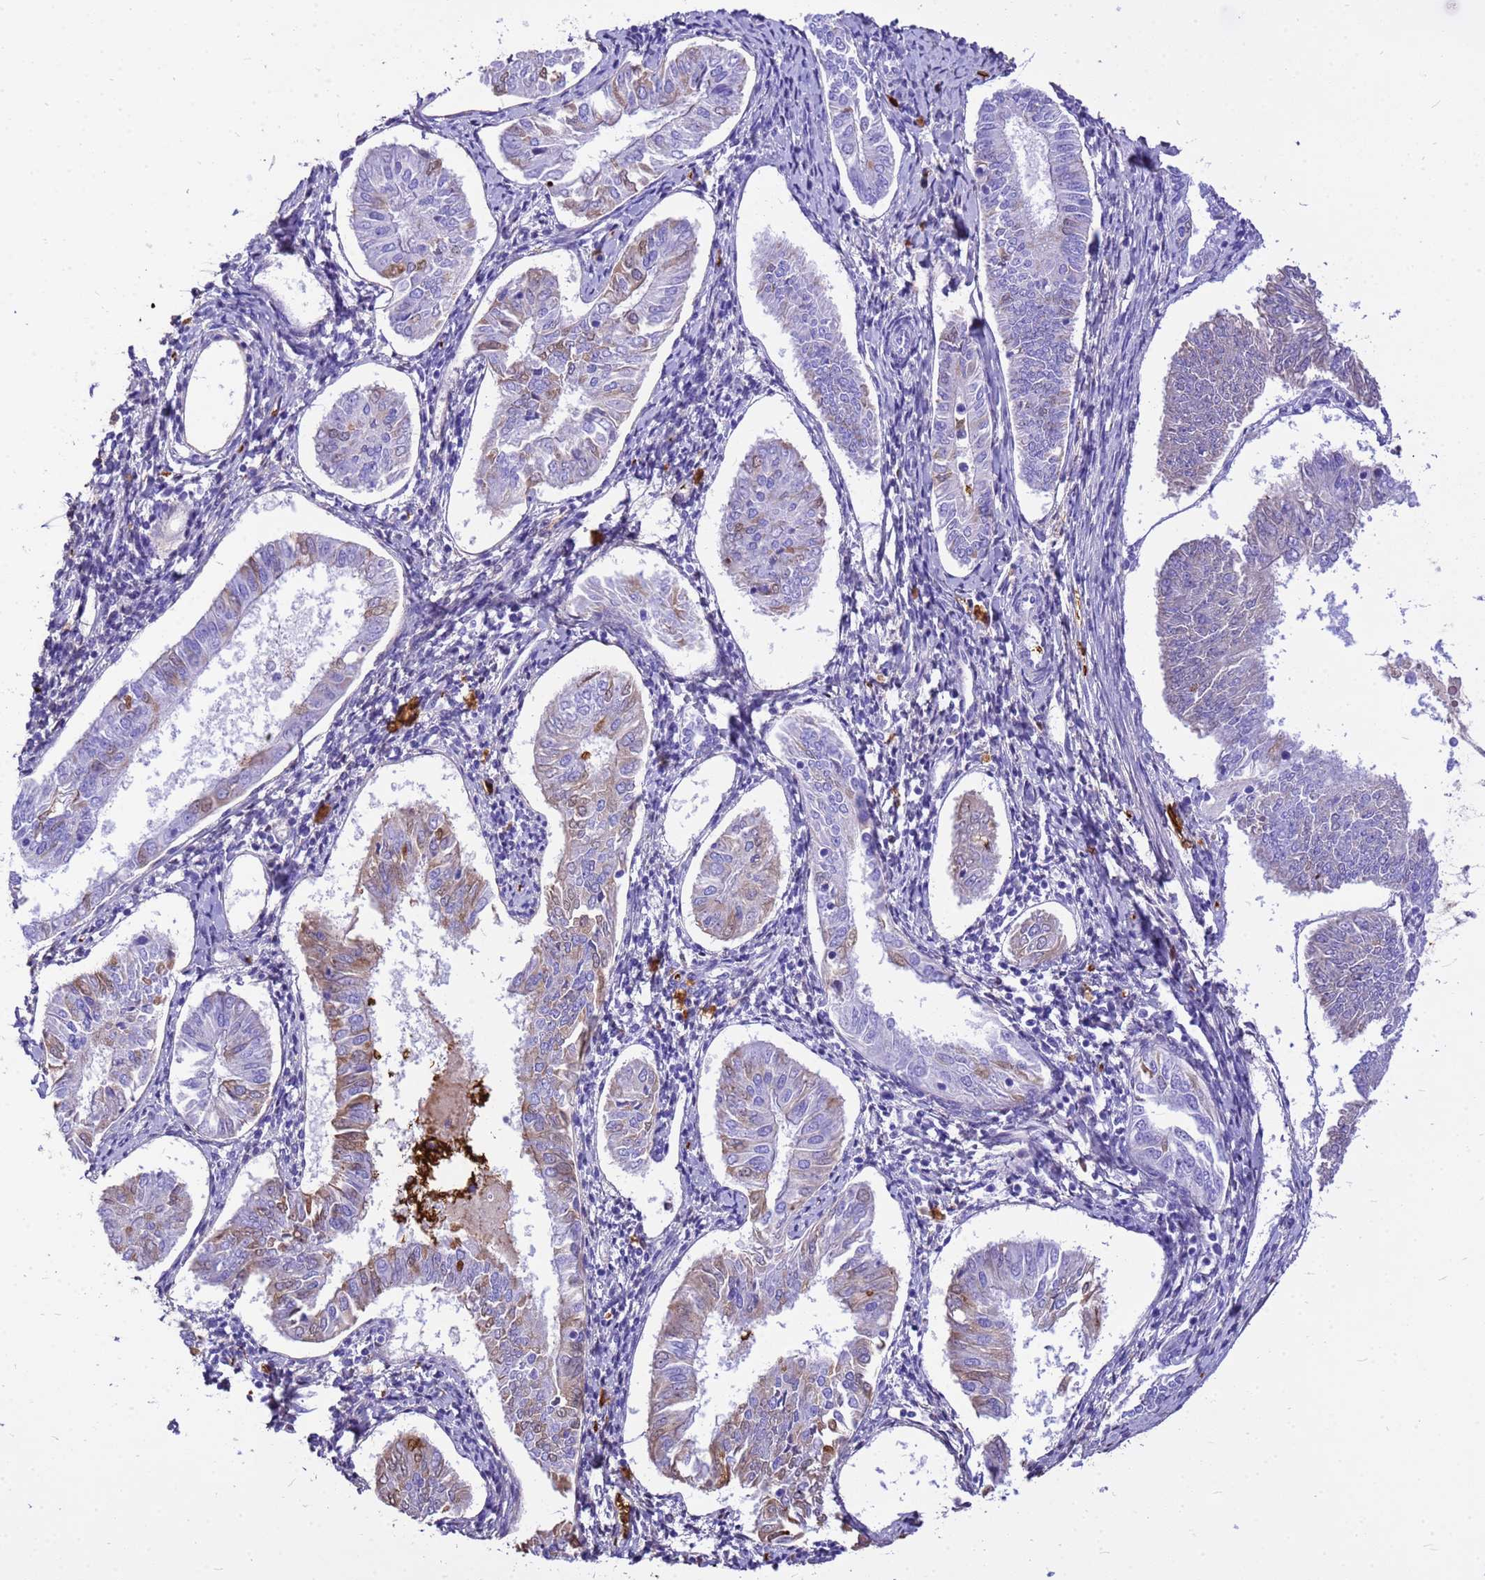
{"staining": {"intensity": "weak", "quantity": "<25%", "location": "cytoplasmic/membranous"}, "tissue": "endometrial cancer", "cell_type": "Tumor cells", "image_type": "cancer", "snomed": [{"axis": "morphology", "description": "Adenocarcinoma, NOS"}, {"axis": "topography", "description": "Endometrium"}], "caption": "Tumor cells are negative for protein expression in human endometrial cancer (adenocarcinoma). The staining is performed using DAB brown chromogen with nuclei counter-stained in using hematoxylin.", "gene": "HBA2", "patient": {"sex": "female", "age": 58}}